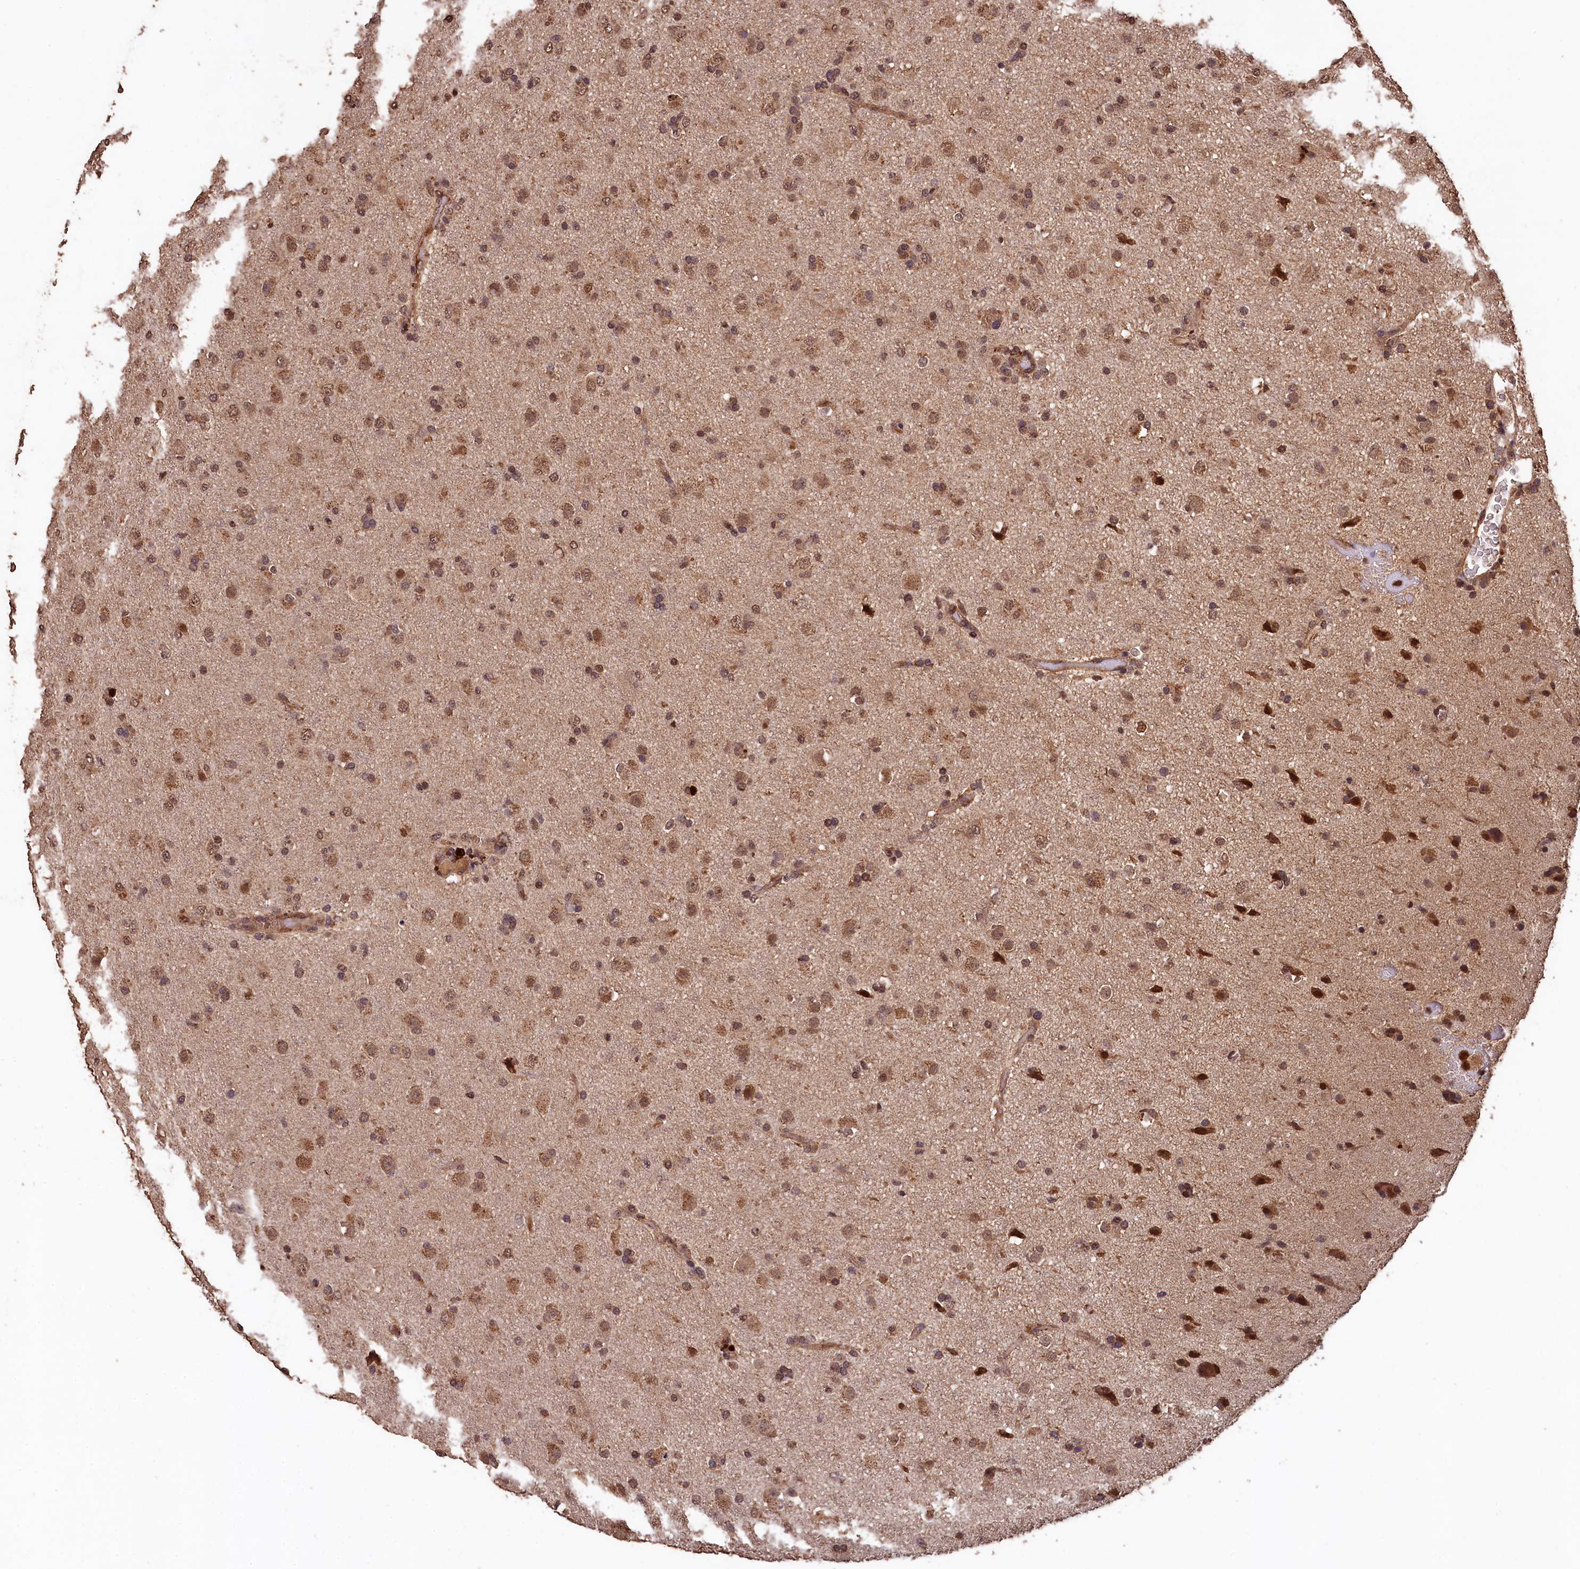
{"staining": {"intensity": "moderate", "quantity": ">75%", "location": "nuclear"}, "tissue": "glioma", "cell_type": "Tumor cells", "image_type": "cancer", "snomed": [{"axis": "morphology", "description": "Glioma, malignant, Low grade"}, {"axis": "topography", "description": "Brain"}], "caption": "A medium amount of moderate nuclear positivity is present in approximately >75% of tumor cells in malignant low-grade glioma tissue.", "gene": "CEP57L1", "patient": {"sex": "male", "age": 65}}